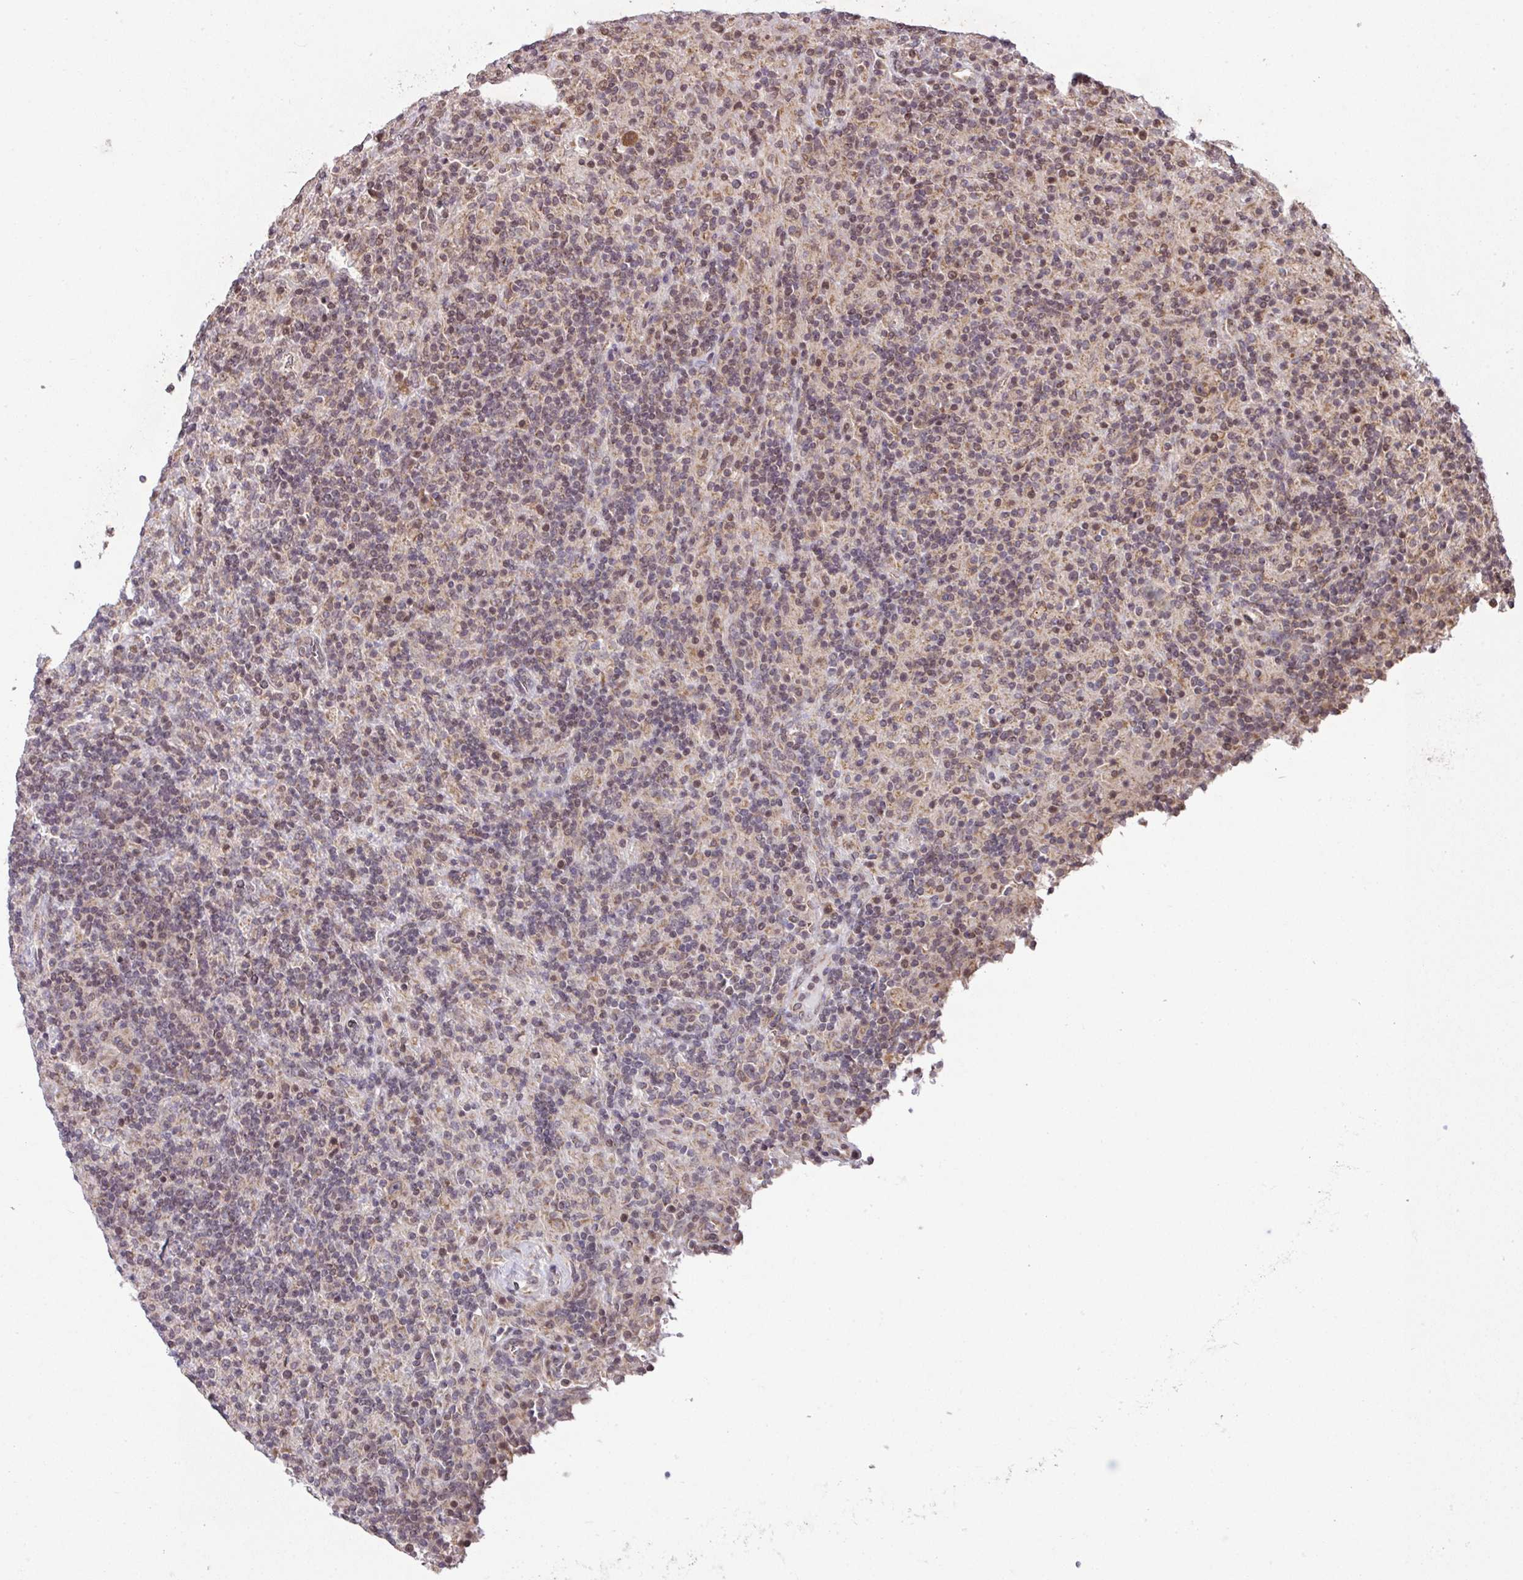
{"staining": {"intensity": "moderate", "quantity": ">75%", "location": "nuclear"}, "tissue": "lymphoma", "cell_type": "Tumor cells", "image_type": "cancer", "snomed": [{"axis": "morphology", "description": "Hodgkin's disease, NOS"}, {"axis": "topography", "description": "Lymph node"}], "caption": "IHC photomicrograph of human lymphoma stained for a protein (brown), which exhibits medium levels of moderate nuclear positivity in approximately >75% of tumor cells.", "gene": "PLK1", "patient": {"sex": "male", "age": 70}}